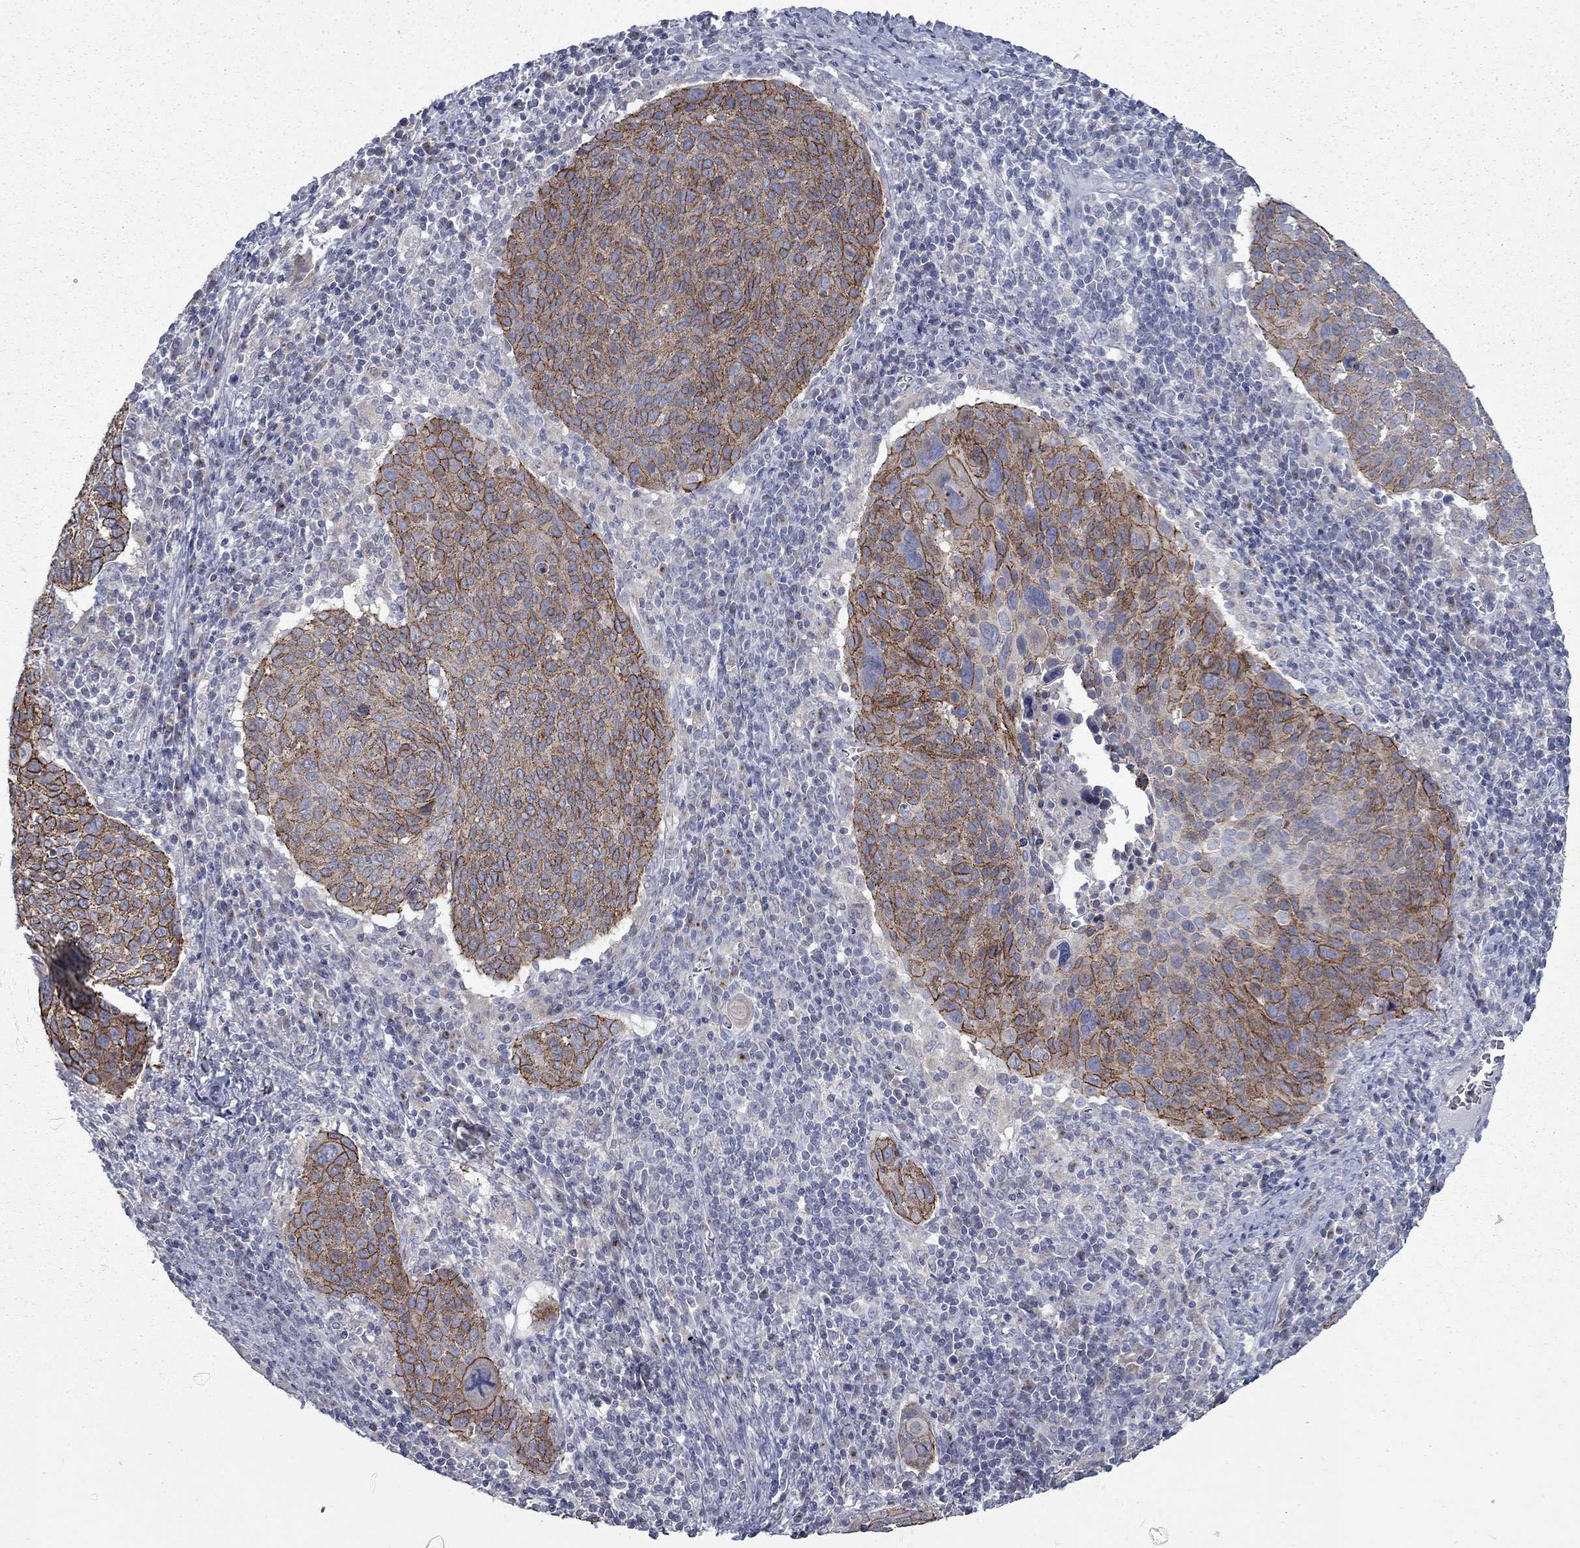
{"staining": {"intensity": "strong", "quantity": ">75%", "location": "cytoplasmic/membranous"}, "tissue": "cervical cancer", "cell_type": "Tumor cells", "image_type": "cancer", "snomed": [{"axis": "morphology", "description": "Squamous cell carcinoma, NOS"}, {"axis": "topography", "description": "Cervix"}], "caption": "IHC histopathology image of neoplastic tissue: human cervical cancer stained using IHC shows high levels of strong protein expression localized specifically in the cytoplasmic/membranous of tumor cells, appearing as a cytoplasmic/membranous brown color.", "gene": "KIAA0319L", "patient": {"sex": "female", "age": 39}}